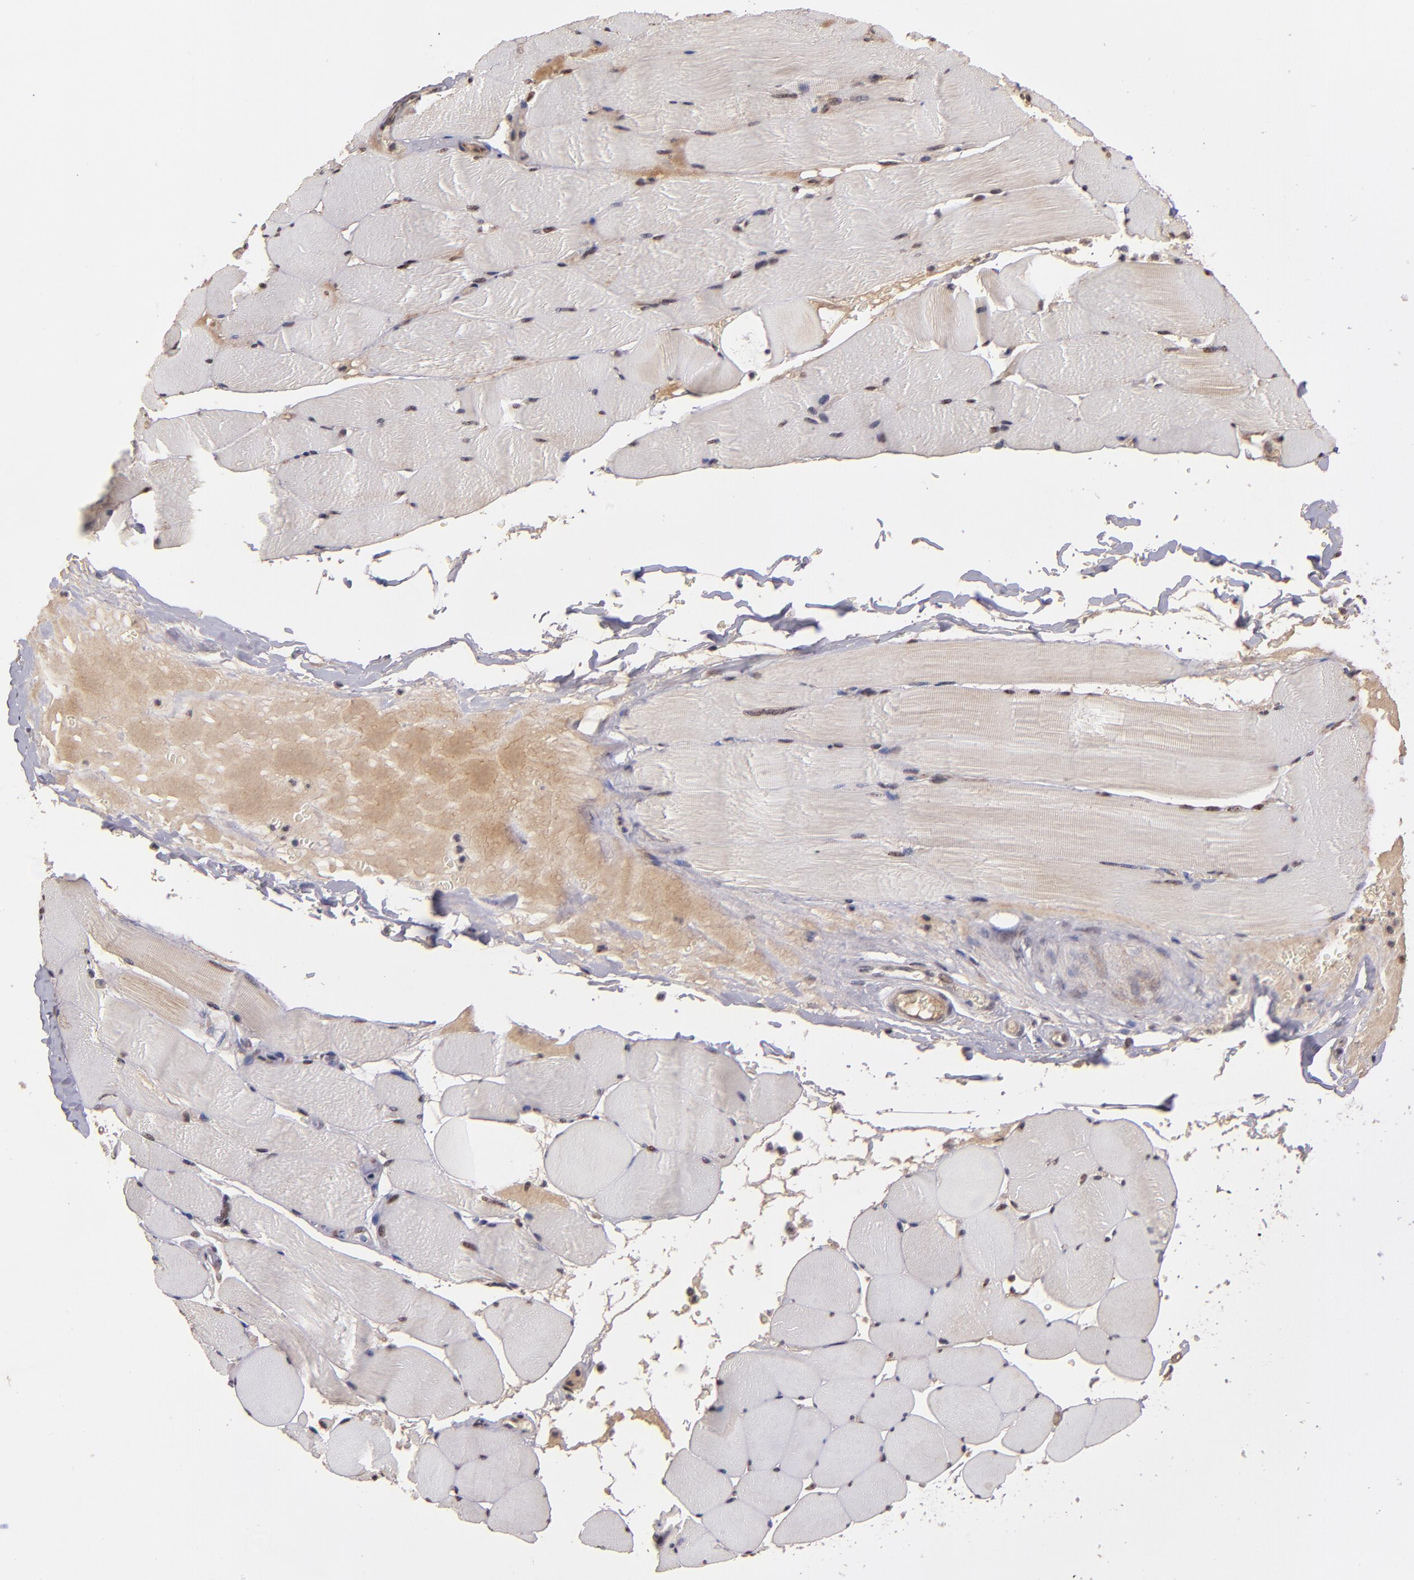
{"staining": {"intensity": "moderate", "quantity": "25%-75%", "location": "cytoplasmic/membranous,nuclear"}, "tissue": "skeletal muscle", "cell_type": "Myocytes", "image_type": "normal", "snomed": [{"axis": "morphology", "description": "Normal tissue, NOS"}, {"axis": "topography", "description": "Skeletal muscle"}], "caption": "This image demonstrates normal skeletal muscle stained with immunohistochemistry (IHC) to label a protein in brown. The cytoplasmic/membranous,nuclear of myocytes show moderate positivity for the protein. Nuclei are counter-stained blue.", "gene": "ABHD12B", "patient": {"sex": "male", "age": 62}}